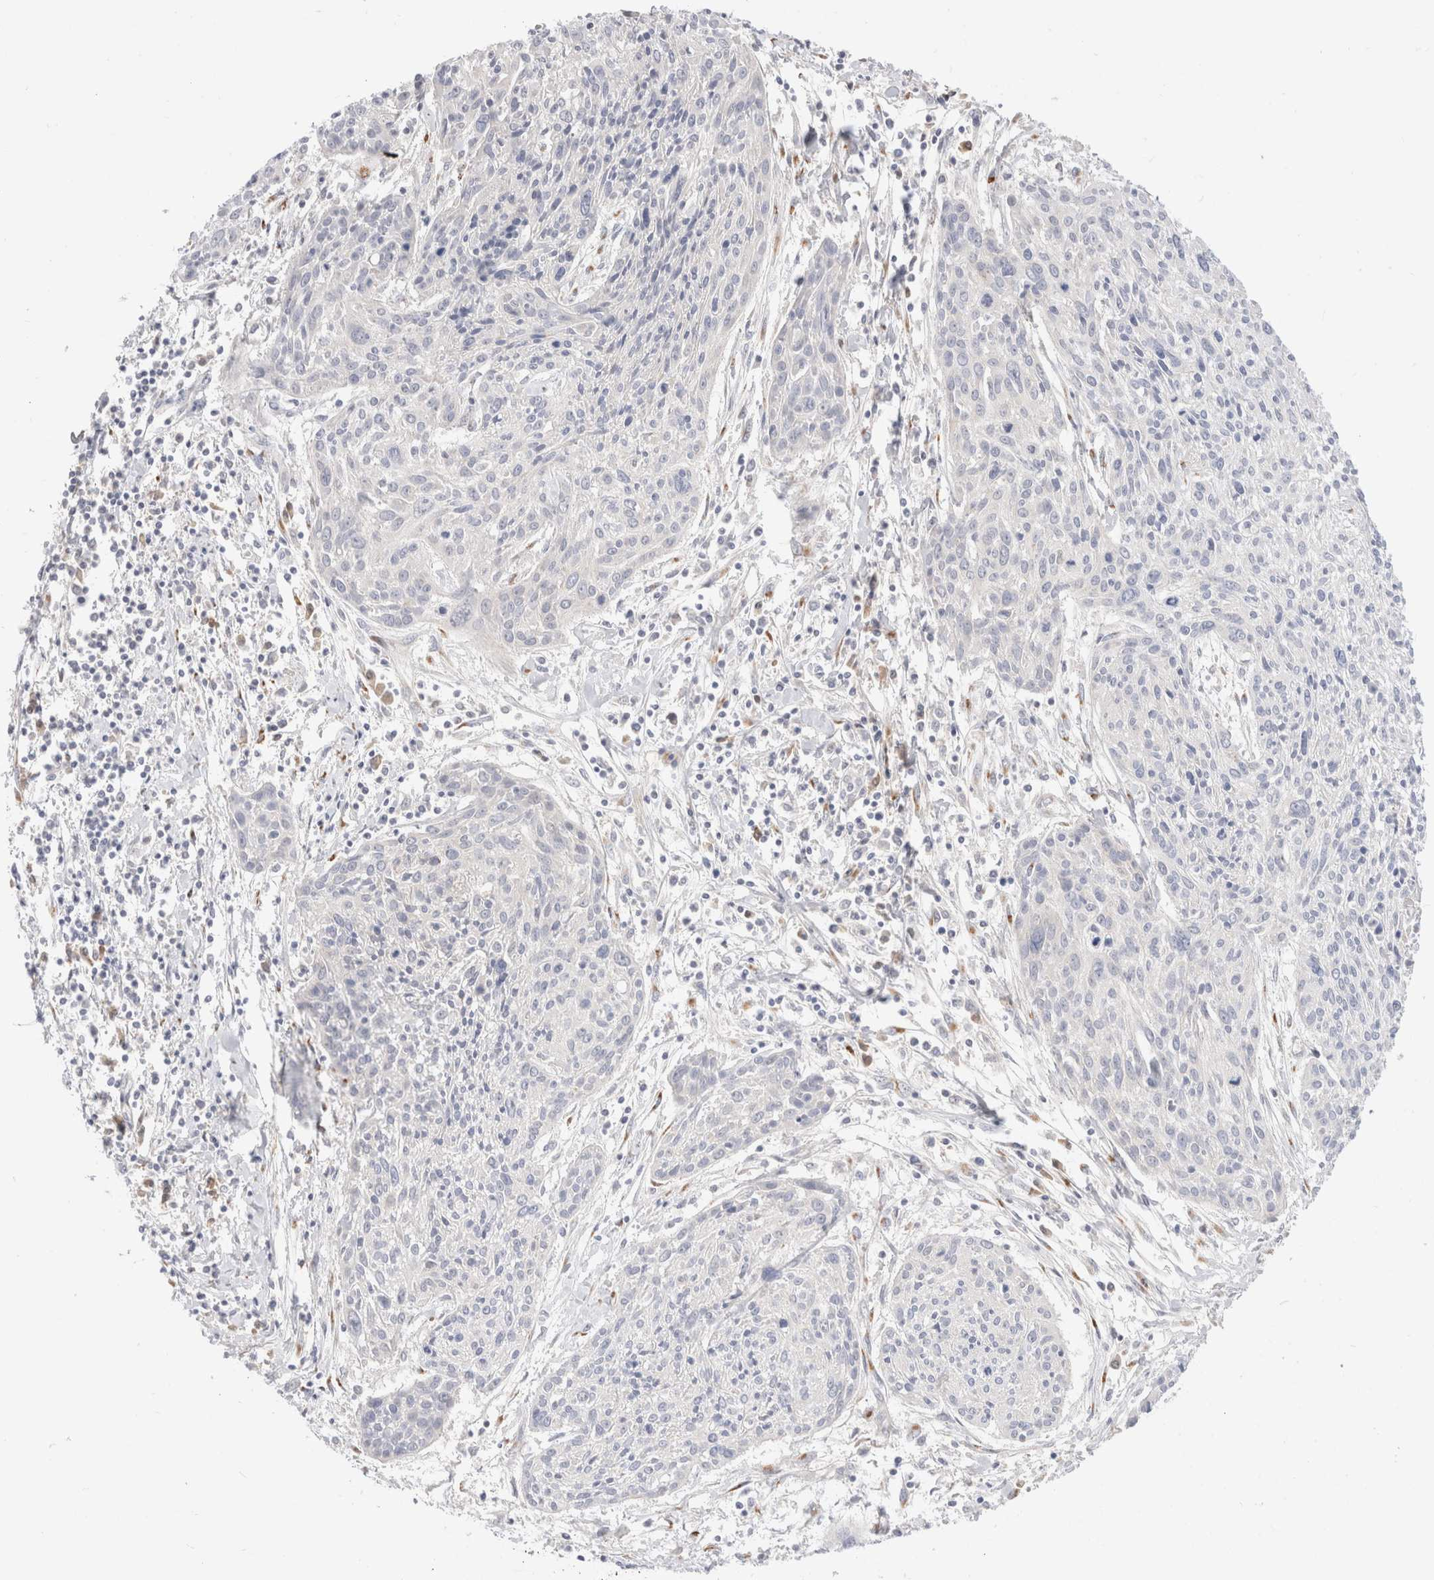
{"staining": {"intensity": "negative", "quantity": "none", "location": "none"}, "tissue": "cervical cancer", "cell_type": "Tumor cells", "image_type": "cancer", "snomed": [{"axis": "morphology", "description": "Squamous cell carcinoma, NOS"}, {"axis": "topography", "description": "Cervix"}], "caption": "Immunohistochemistry of human squamous cell carcinoma (cervical) shows no staining in tumor cells.", "gene": "EFCAB13", "patient": {"sex": "female", "age": 51}}